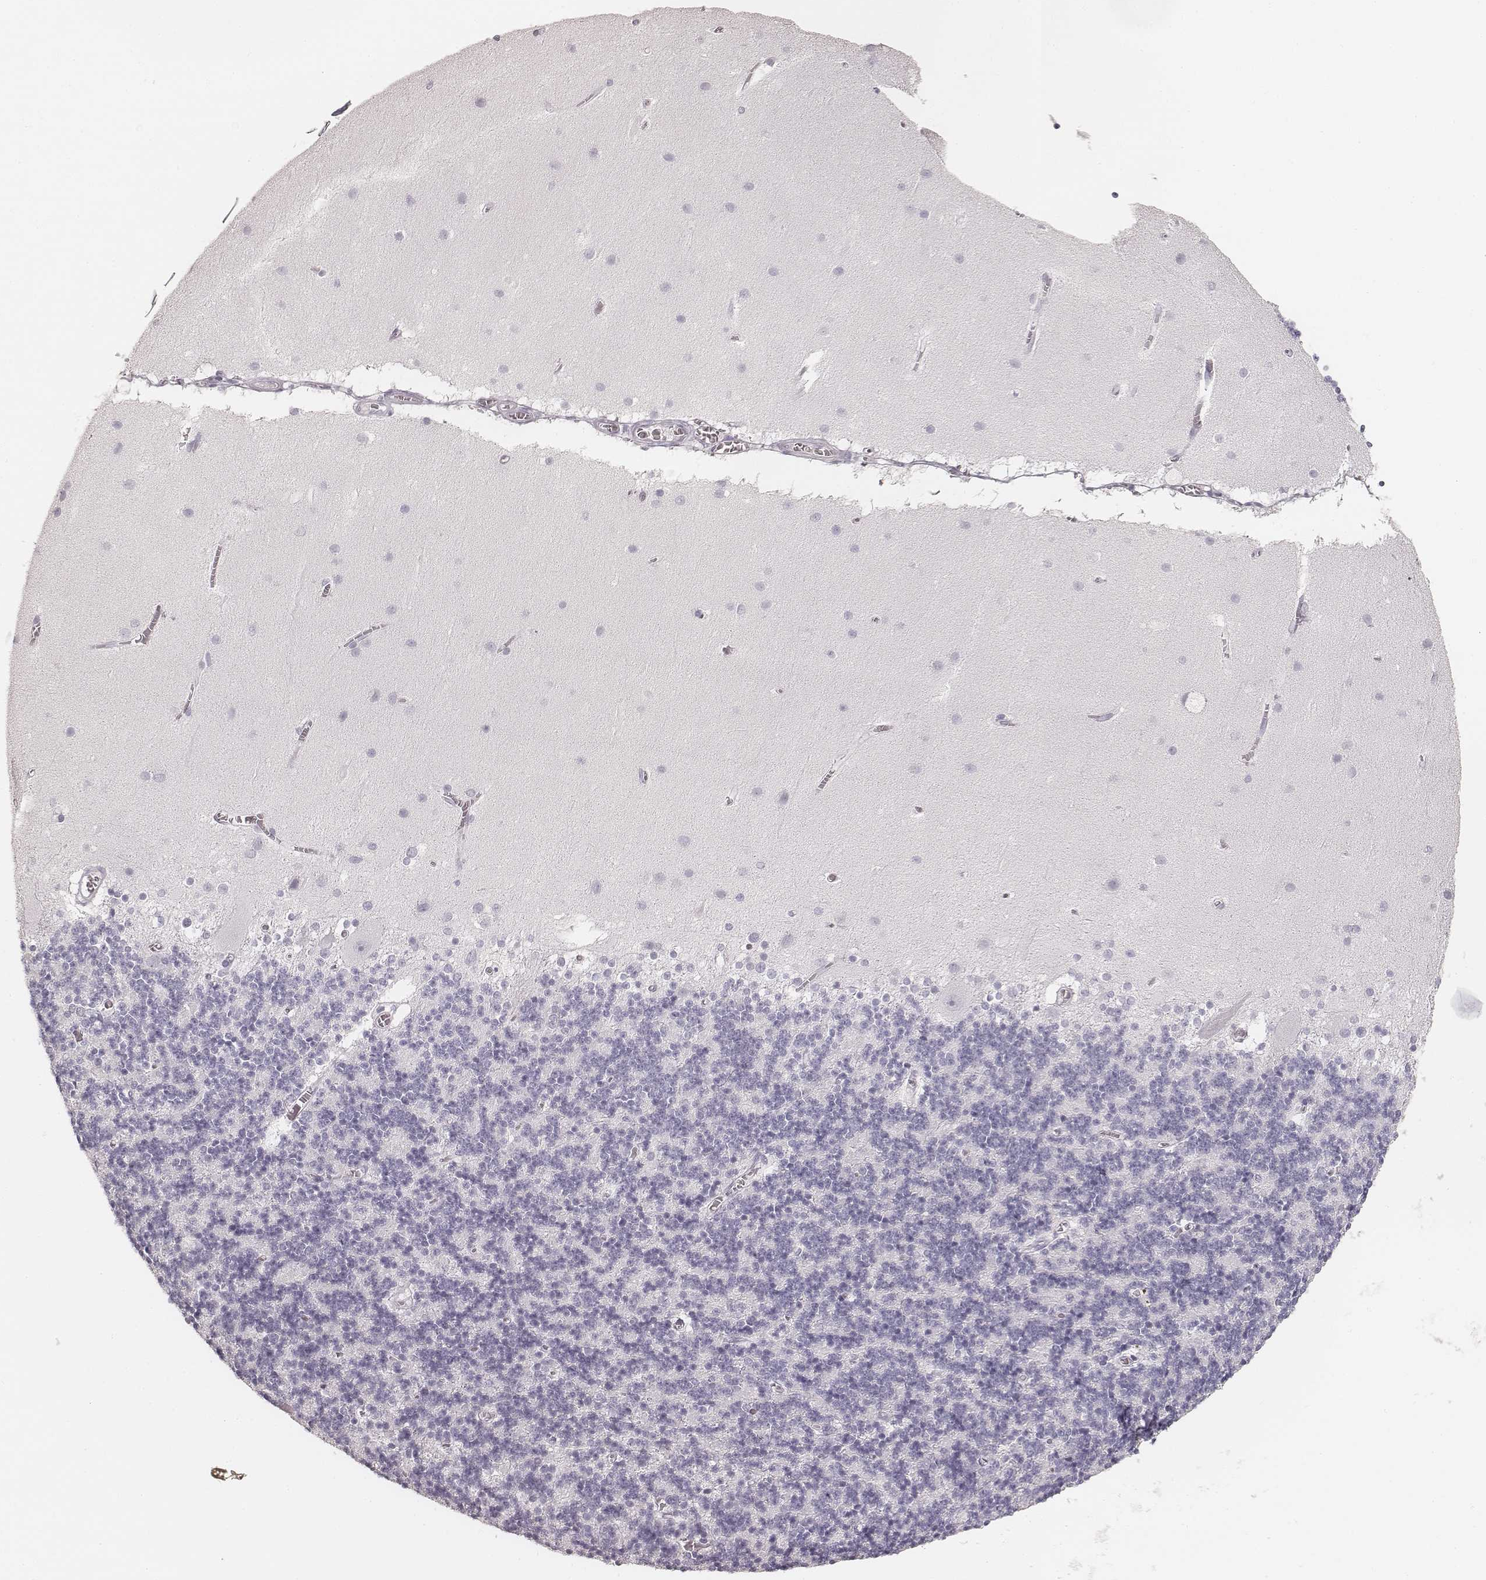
{"staining": {"intensity": "negative", "quantity": "none", "location": "none"}, "tissue": "cerebellum", "cell_type": "Cells in granular layer", "image_type": "normal", "snomed": [{"axis": "morphology", "description": "Normal tissue, NOS"}, {"axis": "topography", "description": "Cerebellum"}], "caption": "DAB (3,3'-diaminobenzidine) immunohistochemical staining of normal human cerebellum exhibits no significant staining in cells in granular layer. (DAB immunohistochemistry visualized using brightfield microscopy, high magnification).", "gene": "HNF4G", "patient": {"sex": "male", "age": 70}}